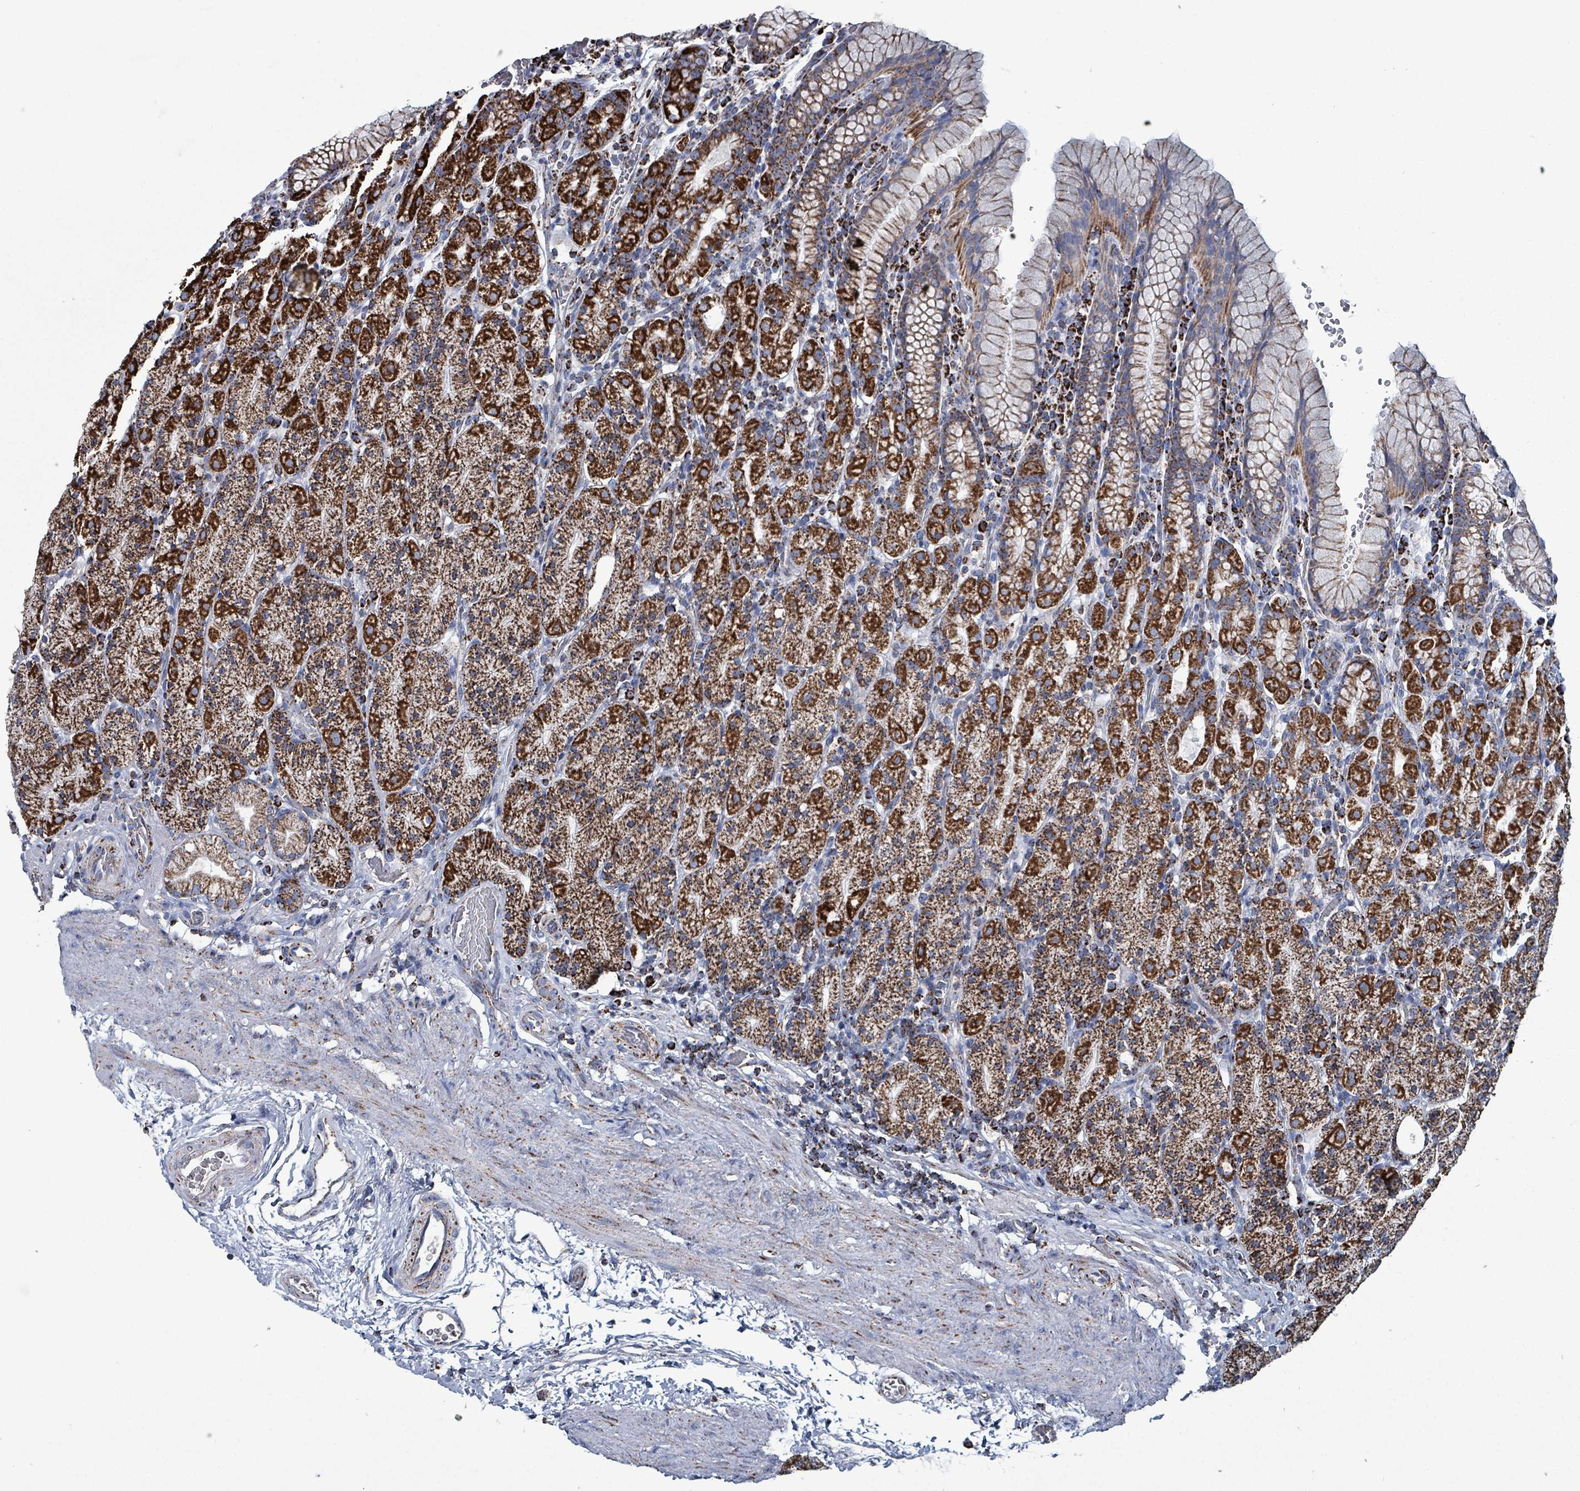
{"staining": {"intensity": "strong", "quantity": ">75%", "location": "cytoplasmic/membranous"}, "tissue": "stomach", "cell_type": "Glandular cells", "image_type": "normal", "snomed": [{"axis": "morphology", "description": "Normal tissue, NOS"}, {"axis": "topography", "description": "Stomach, upper"}, {"axis": "topography", "description": "Stomach"}], "caption": "DAB (3,3'-diaminobenzidine) immunohistochemical staining of benign stomach exhibits strong cytoplasmic/membranous protein expression in about >75% of glandular cells.", "gene": "IDH3B", "patient": {"sex": "male", "age": 62}}